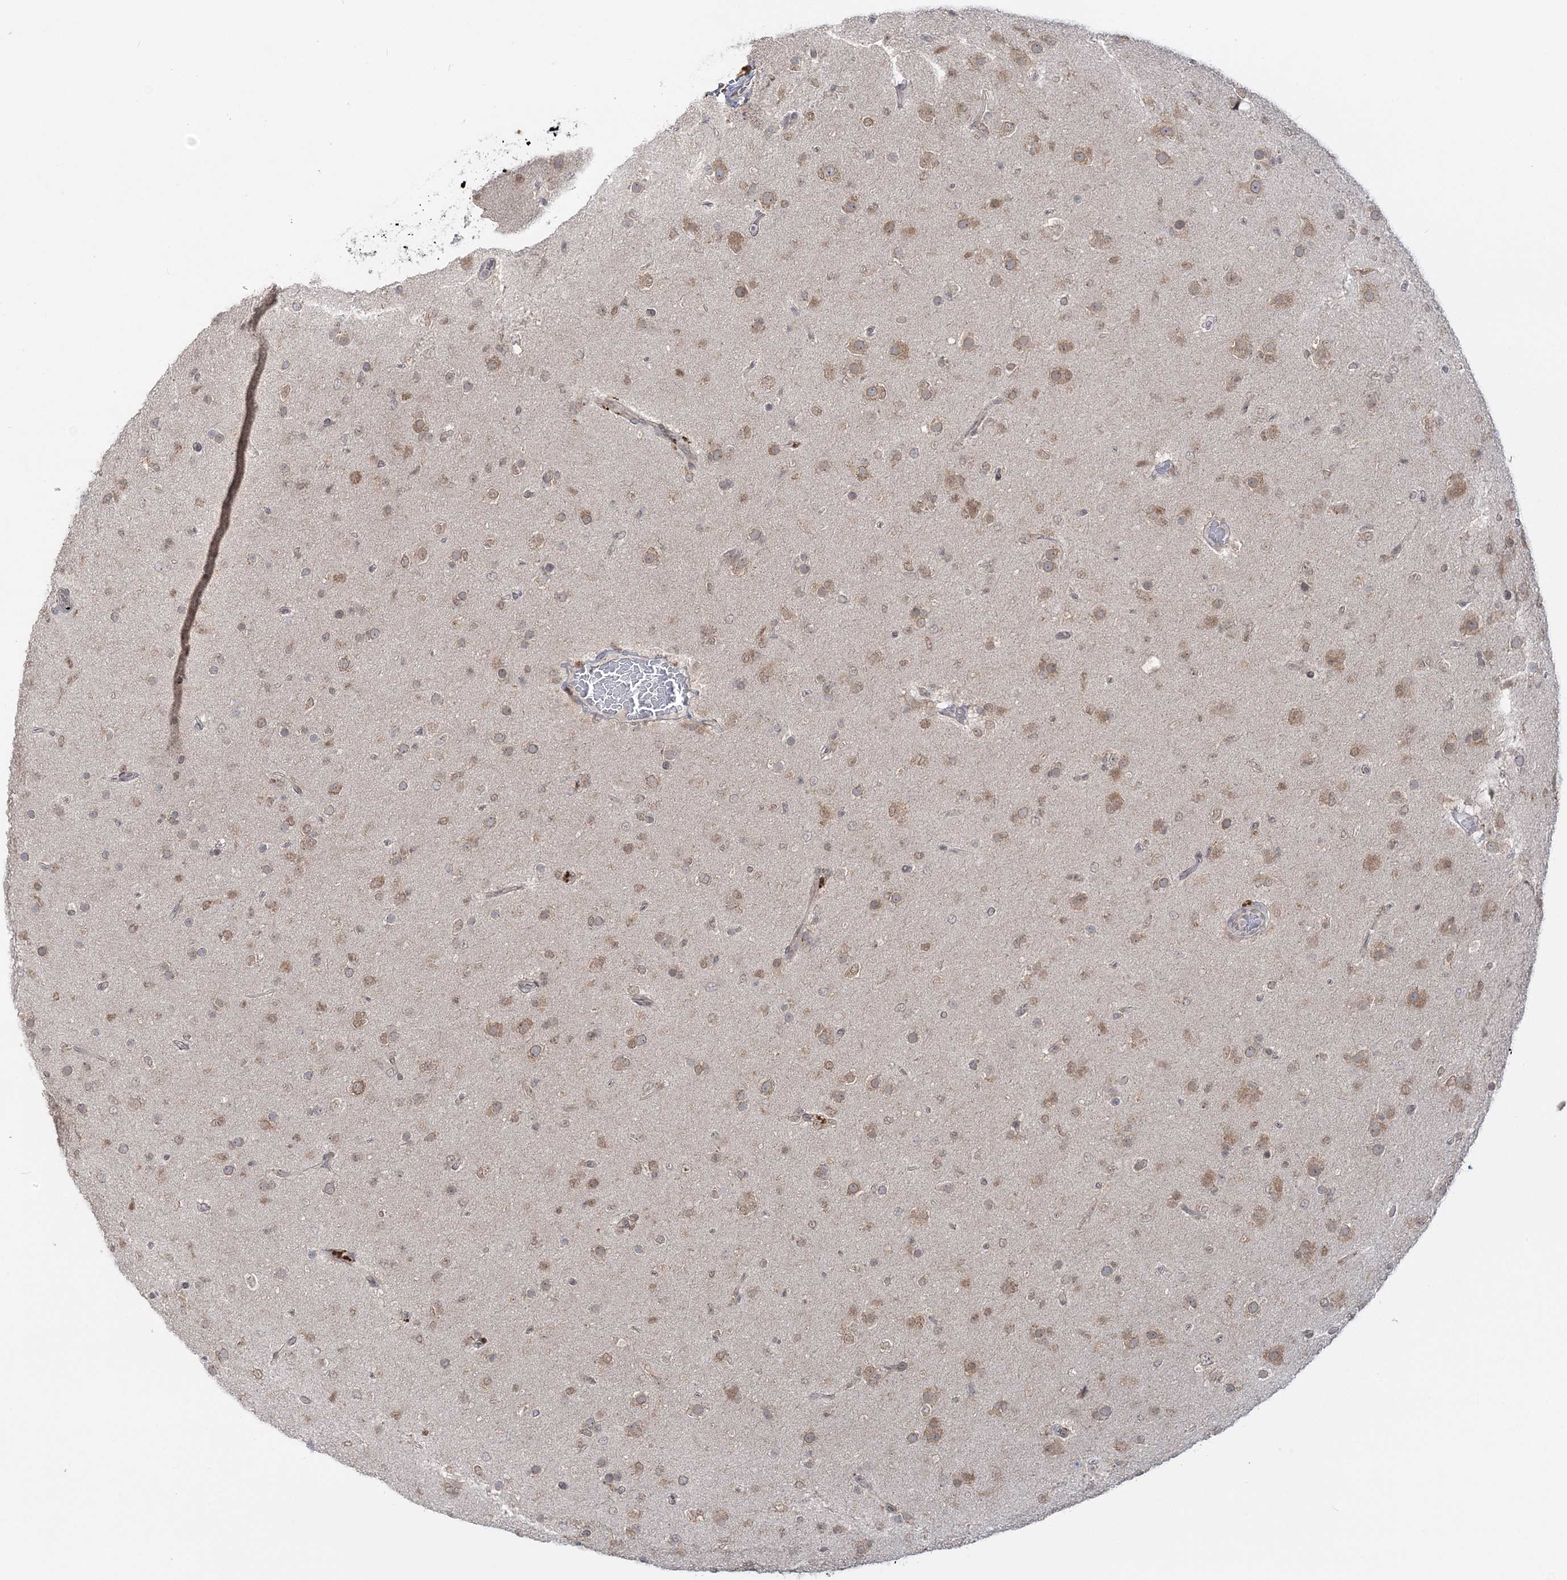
{"staining": {"intensity": "weak", "quantity": ">75%", "location": "cytoplasmic/membranous"}, "tissue": "glioma", "cell_type": "Tumor cells", "image_type": "cancer", "snomed": [{"axis": "morphology", "description": "Glioma, malignant, Low grade"}, {"axis": "topography", "description": "Brain"}], "caption": "High-magnification brightfield microscopy of glioma stained with DAB (brown) and counterstained with hematoxylin (blue). tumor cells exhibit weak cytoplasmic/membranous staining is appreciated in about>75% of cells.", "gene": "ZFAND6", "patient": {"sex": "male", "age": 65}}